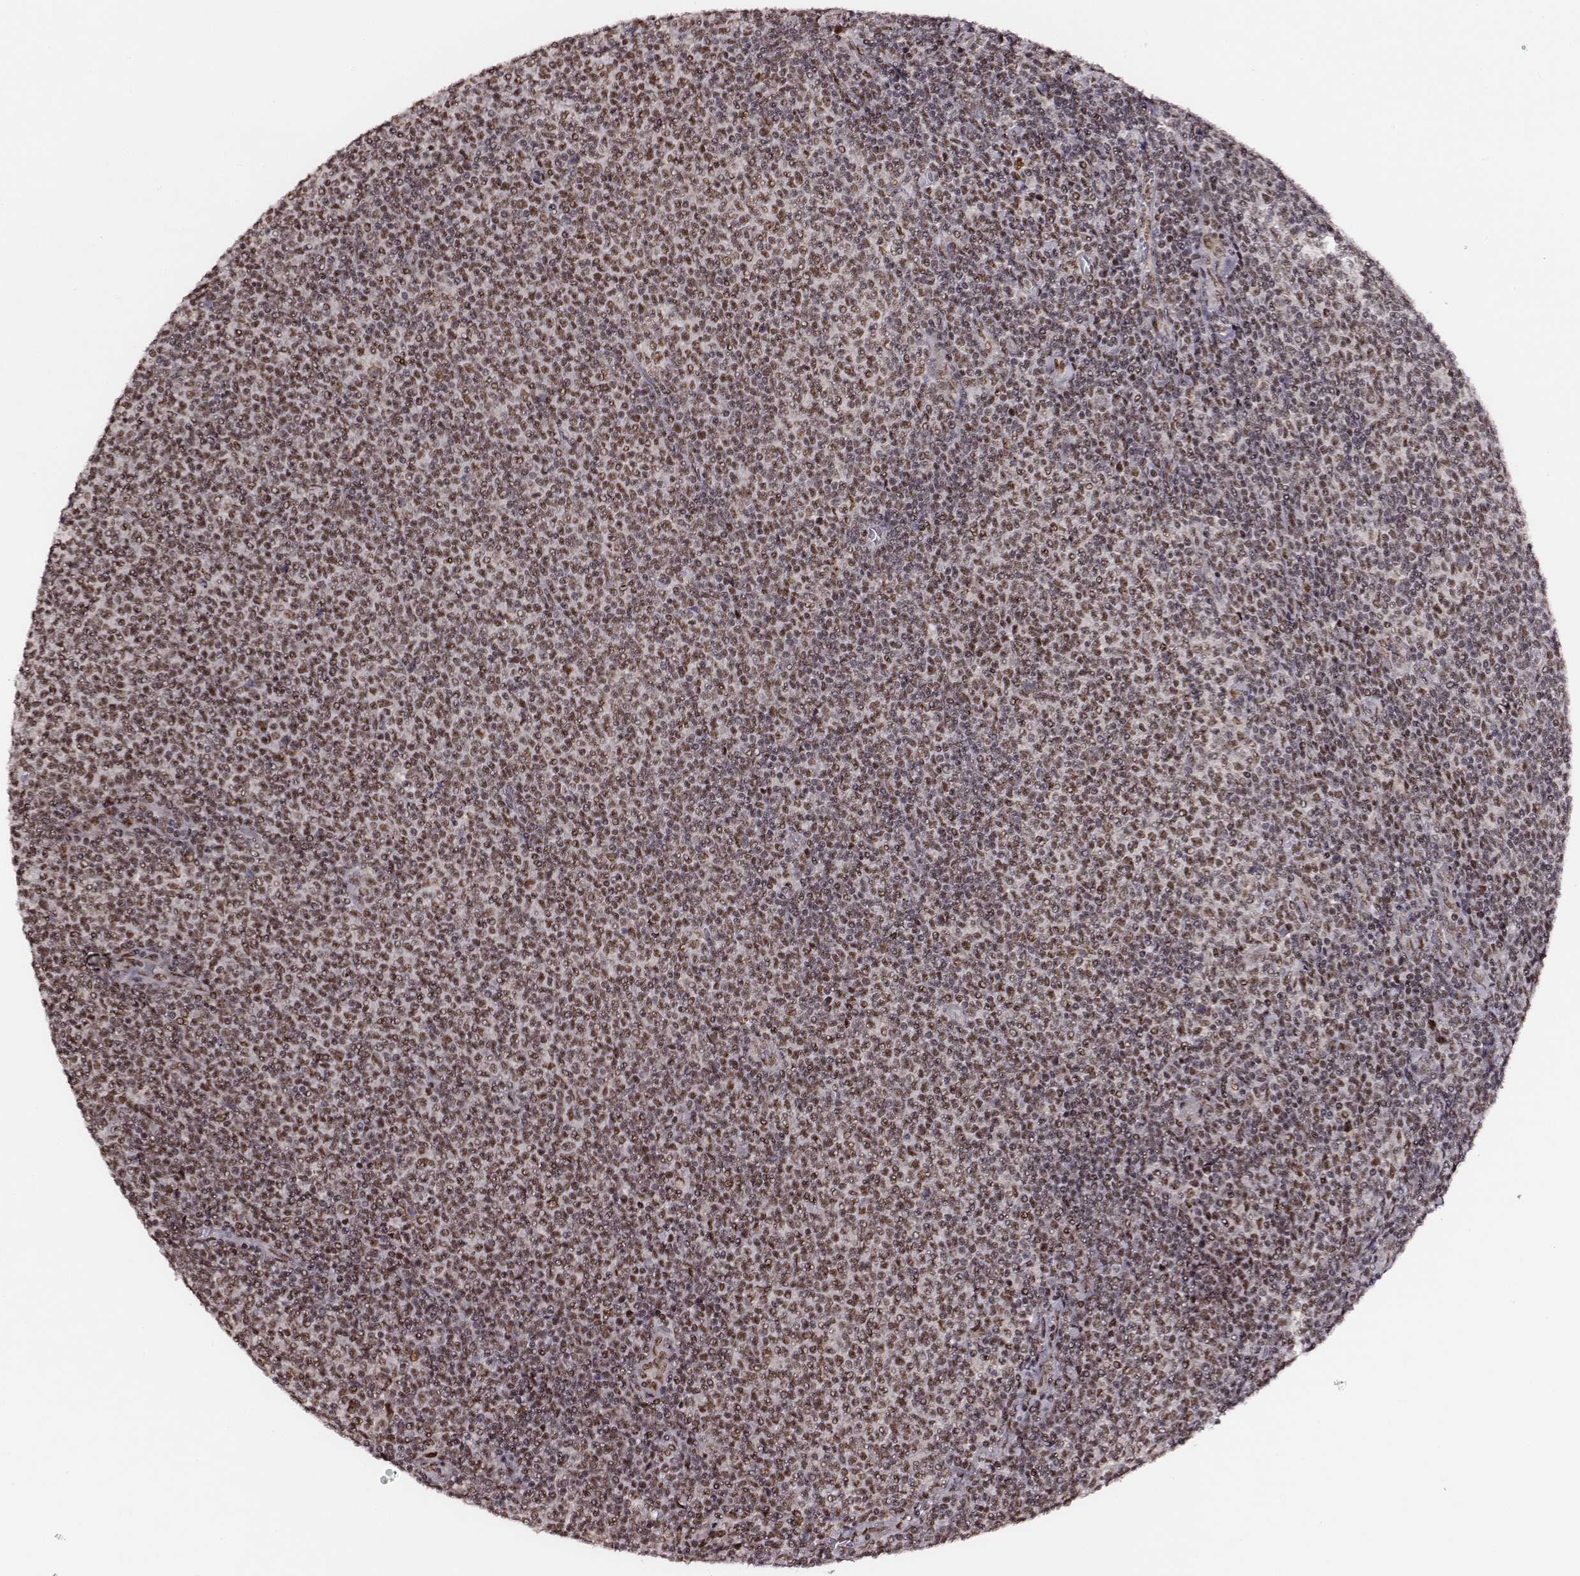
{"staining": {"intensity": "moderate", "quantity": ">75%", "location": "nuclear"}, "tissue": "lymphoma", "cell_type": "Tumor cells", "image_type": "cancer", "snomed": [{"axis": "morphology", "description": "Malignant lymphoma, non-Hodgkin's type, Low grade"}, {"axis": "topography", "description": "Lymph node"}], "caption": "High-magnification brightfield microscopy of lymphoma stained with DAB (3,3'-diaminobenzidine) (brown) and counterstained with hematoxylin (blue). tumor cells exhibit moderate nuclear positivity is seen in about>75% of cells.", "gene": "PPARA", "patient": {"sex": "male", "age": 52}}